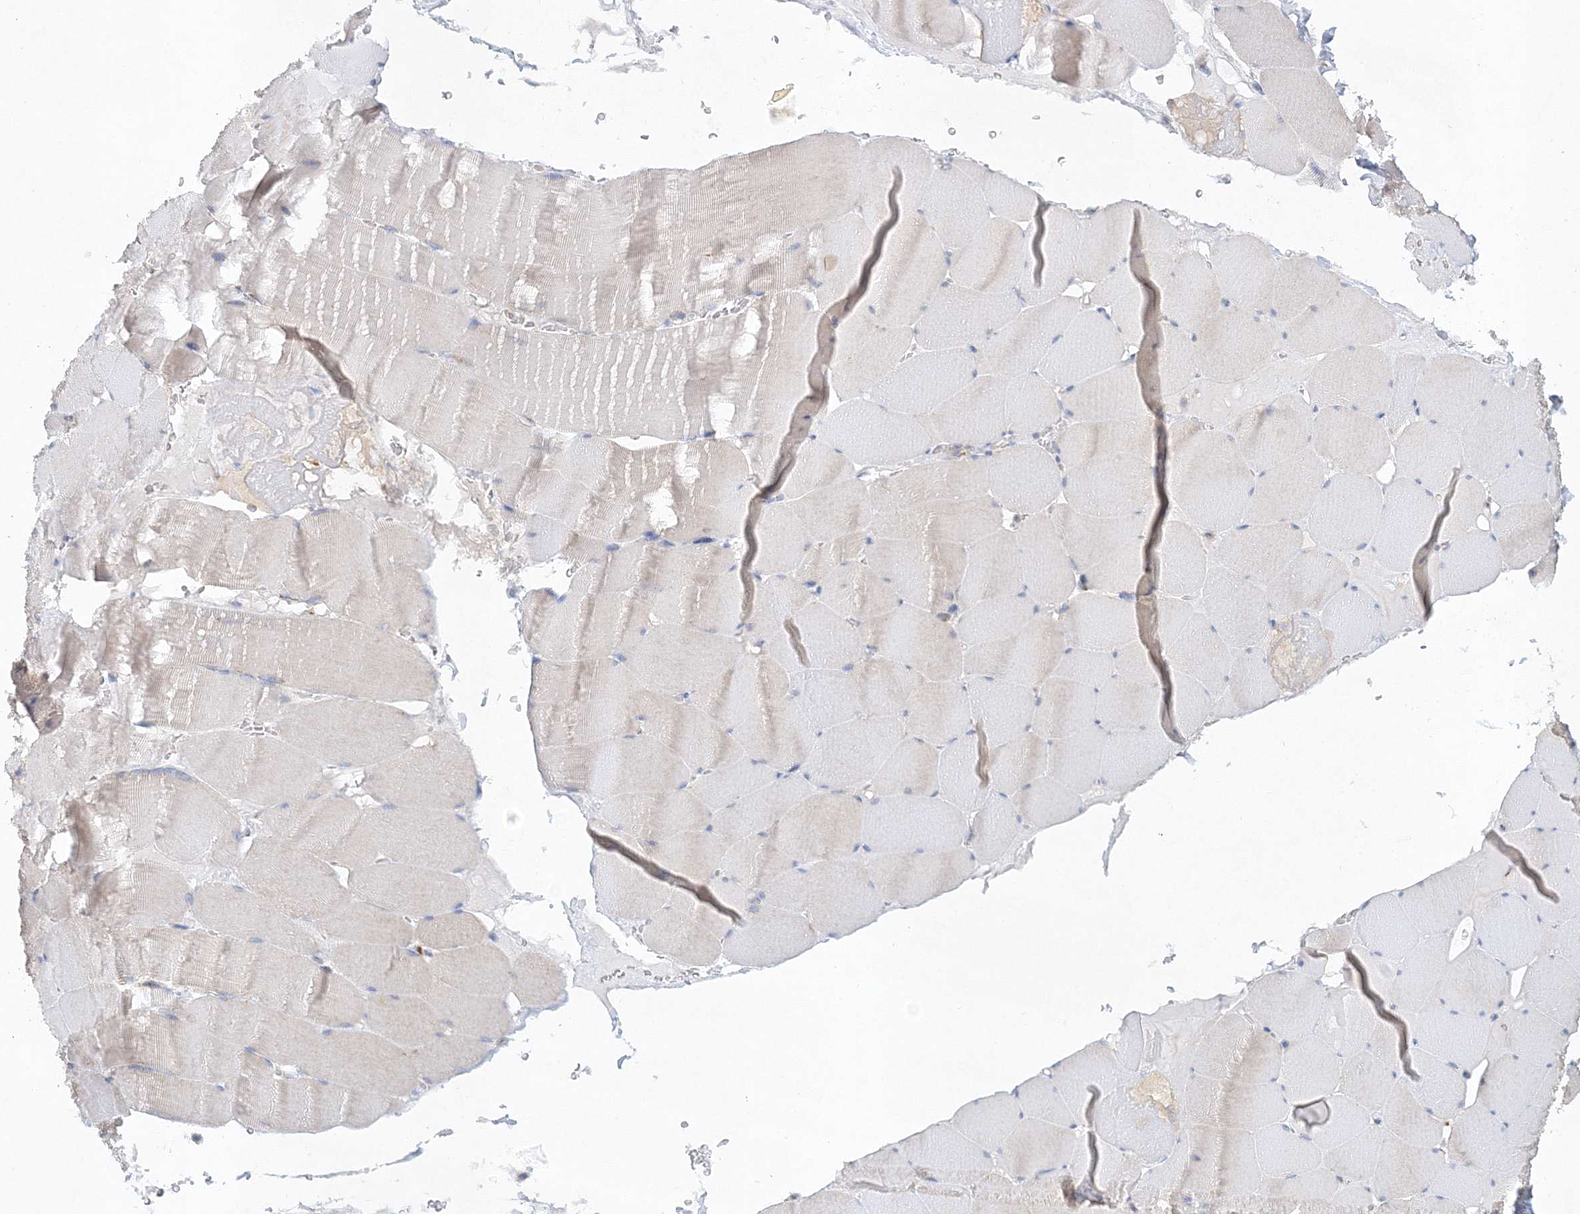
{"staining": {"intensity": "negative", "quantity": "none", "location": "none"}, "tissue": "skeletal muscle", "cell_type": "Myocytes", "image_type": "normal", "snomed": [{"axis": "morphology", "description": "Normal tissue, NOS"}, {"axis": "topography", "description": "Skeletal muscle"}], "caption": "This is a photomicrograph of immunohistochemistry staining of benign skeletal muscle, which shows no positivity in myocytes.", "gene": "SEC23IP", "patient": {"sex": "male", "age": 62}}